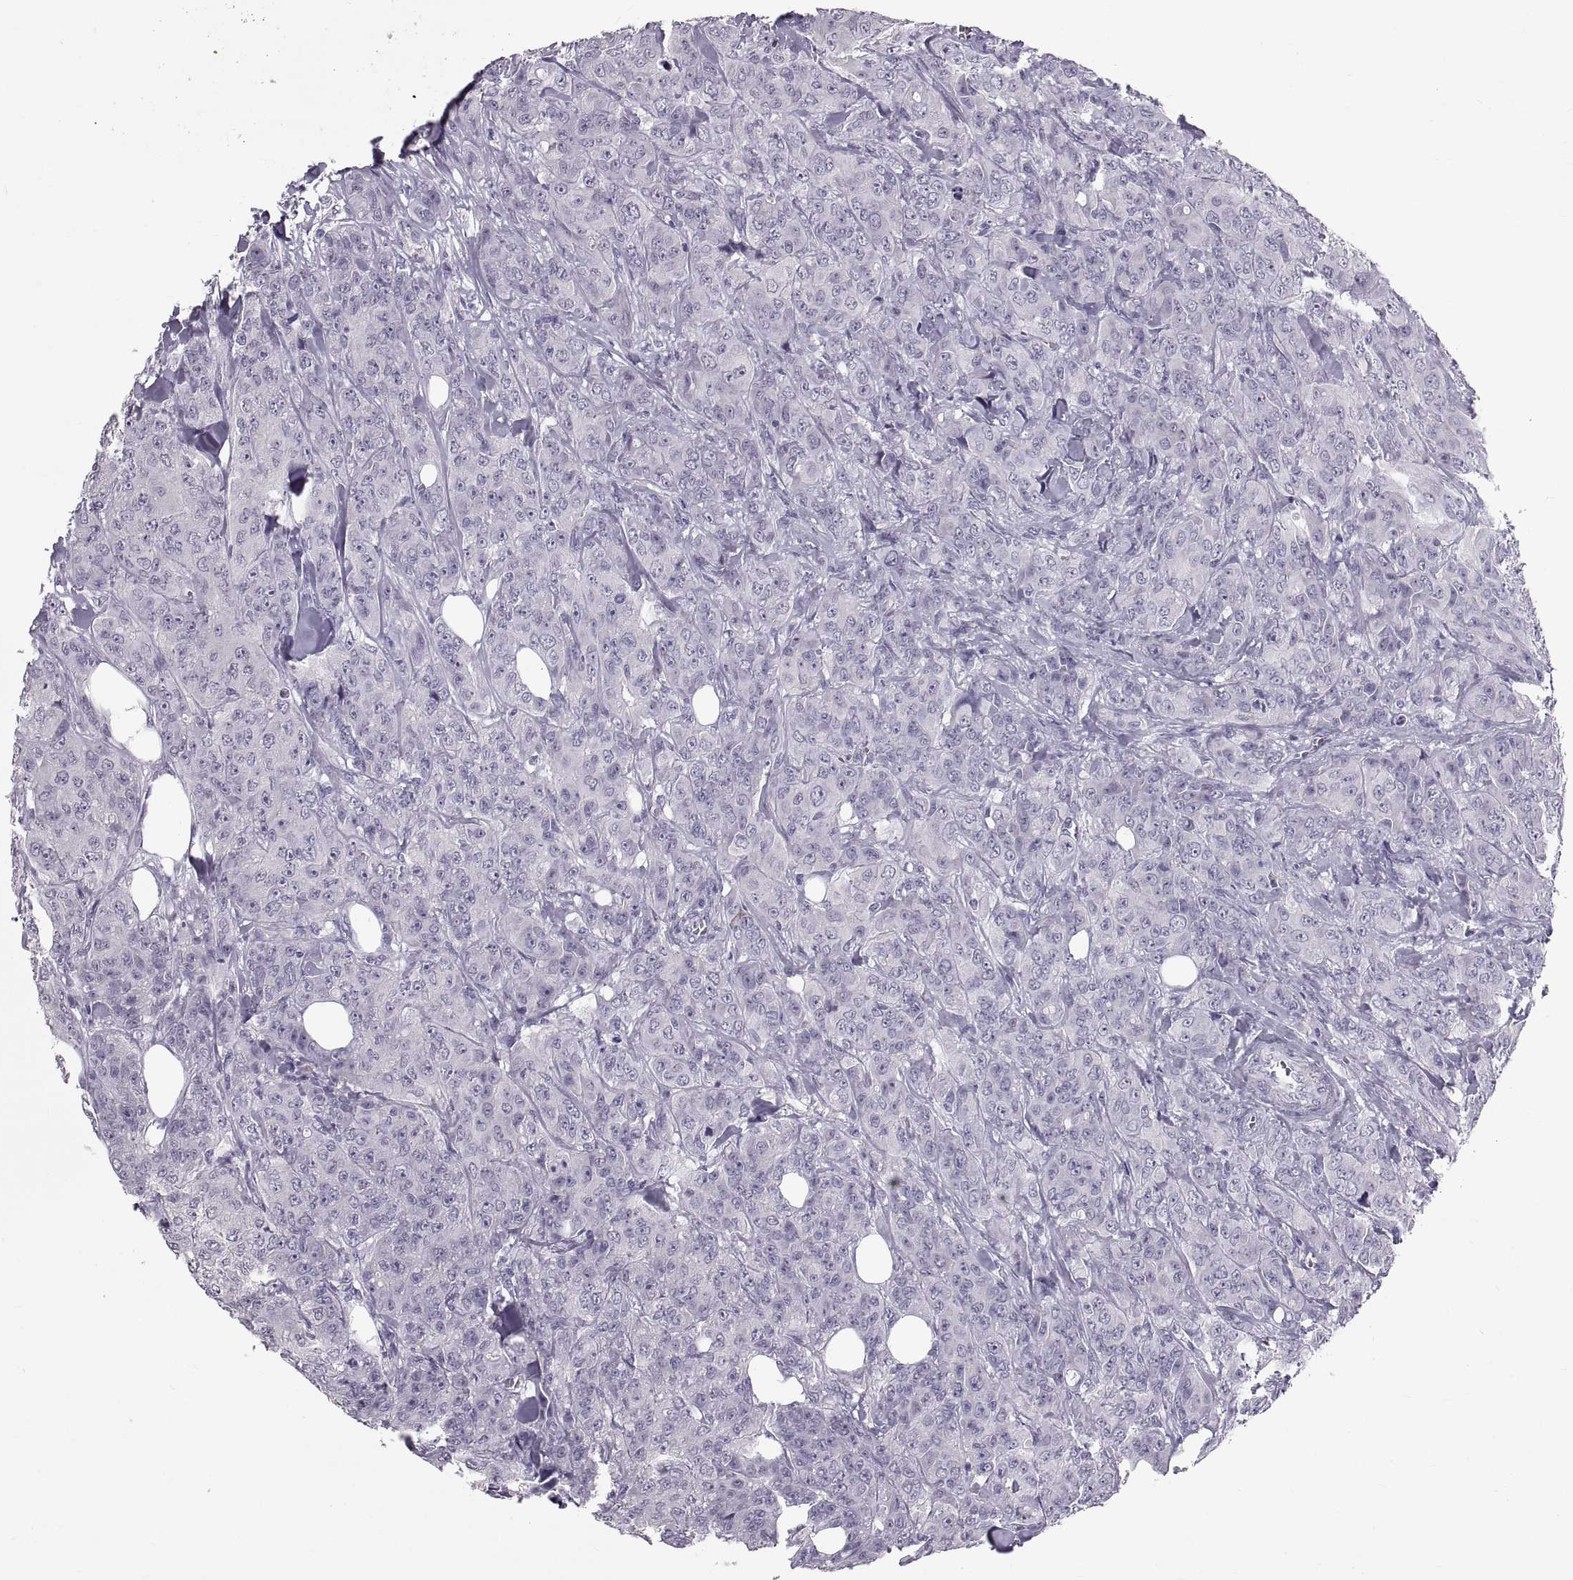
{"staining": {"intensity": "negative", "quantity": "none", "location": "none"}, "tissue": "breast cancer", "cell_type": "Tumor cells", "image_type": "cancer", "snomed": [{"axis": "morphology", "description": "Duct carcinoma"}, {"axis": "topography", "description": "Breast"}], "caption": "Breast invasive ductal carcinoma was stained to show a protein in brown. There is no significant positivity in tumor cells.", "gene": "SPACDR", "patient": {"sex": "female", "age": 43}}